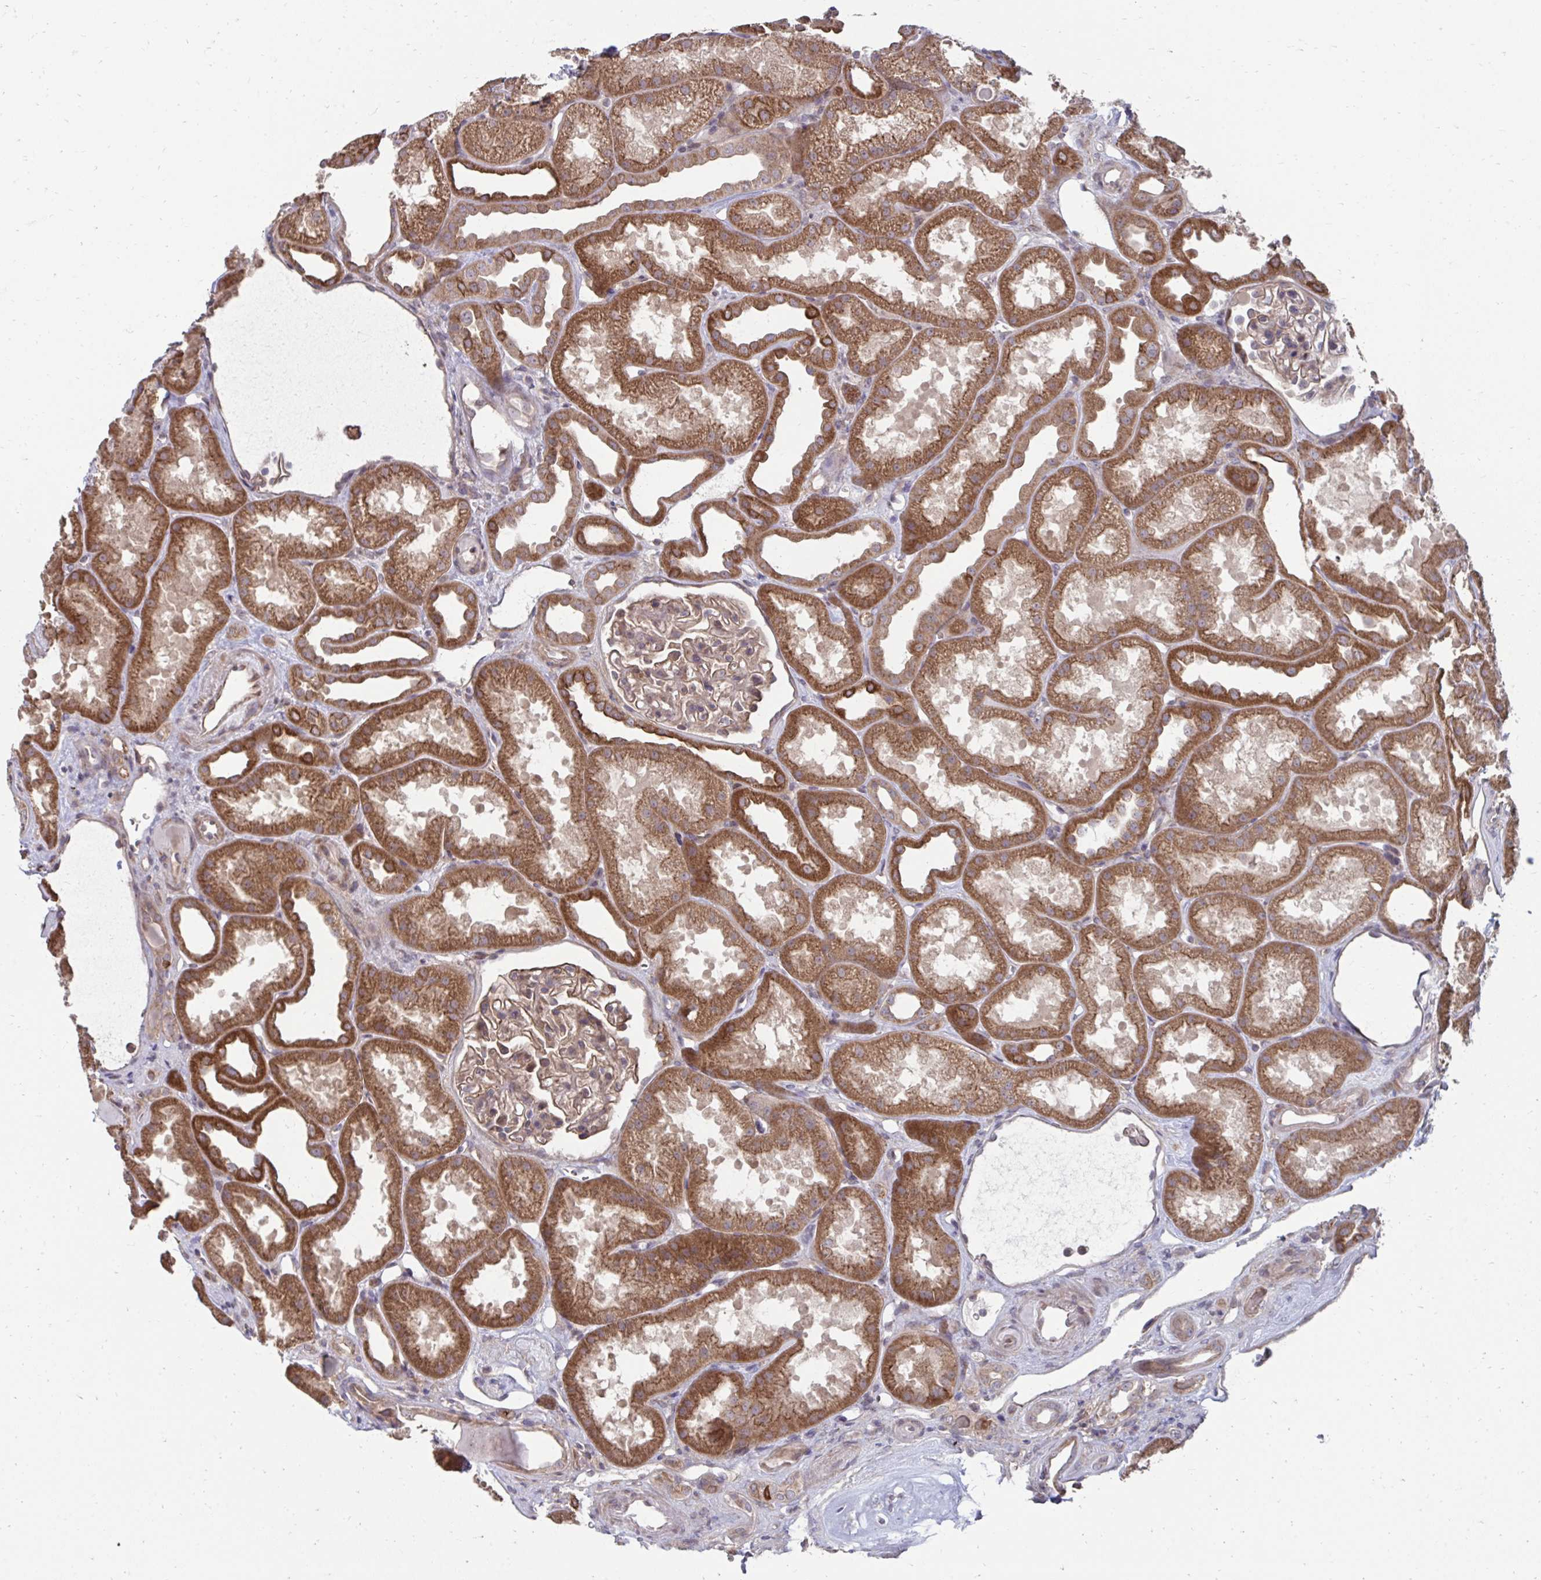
{"staining": {"intensity": "moderate", "quantity": ">75%", "location": "cytoplasmic/membranous"}, "tissue": "kidney", "cell_type": "Cells in glomeruli", "image_type": "normal", "snomed": [{"axis": "morphology", "description": "Normal tissue, NOS"}, {"axis": "topography", "description": "Kidney"}], "caption": "Immunohistochemical staining of unremarkable human kidney displays >75% levels of moderate cytoplasmic/membranous protein expression in about >75% of cells in glomeruli.", "gene": "ITPR2", "patient": {"sex": "male", "age": 61}}